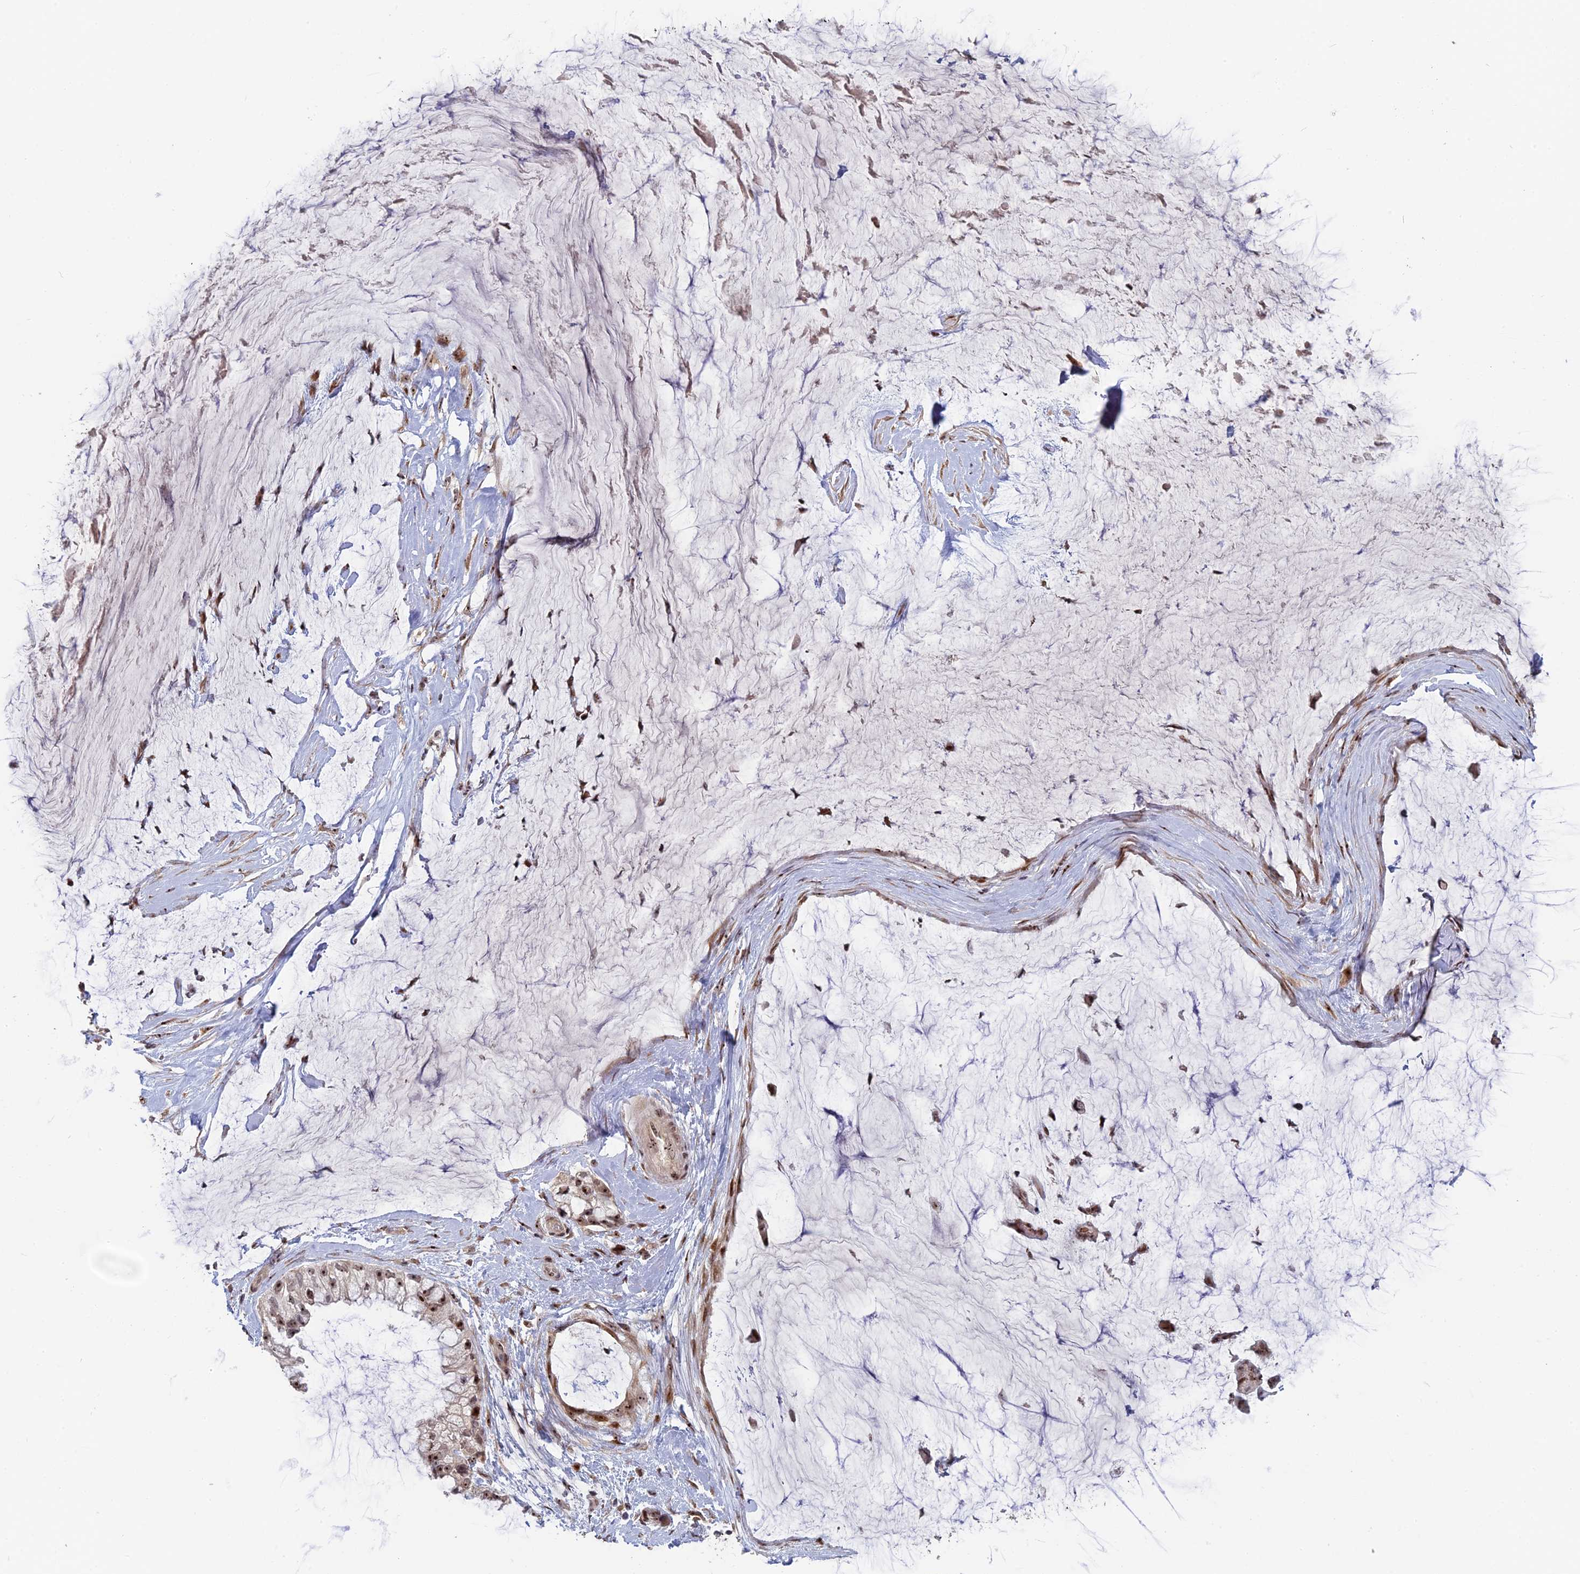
{"staining": {"intensity": "moderate", "quantity": ">75%", "location": "nuclear"}, "tissue": "ovarian cancer", "cell_type": "Tumor cells", "image_type": "cancer", "snomed": [{"axis": "morphology", "description": "Cystadenocarcinoma, mucinous, NOS"}, {"axis": "topography", "description": "Ovary"}], "caption": "Immunohistochemistry (DAB) staining of ovarian mucinous cystadenocarcinoma exhibits moderate nuclear protein positivity in about >75% of tumor cells.", "gene": "FAM131A", "patient": {"sex": "female", "age": 39}}